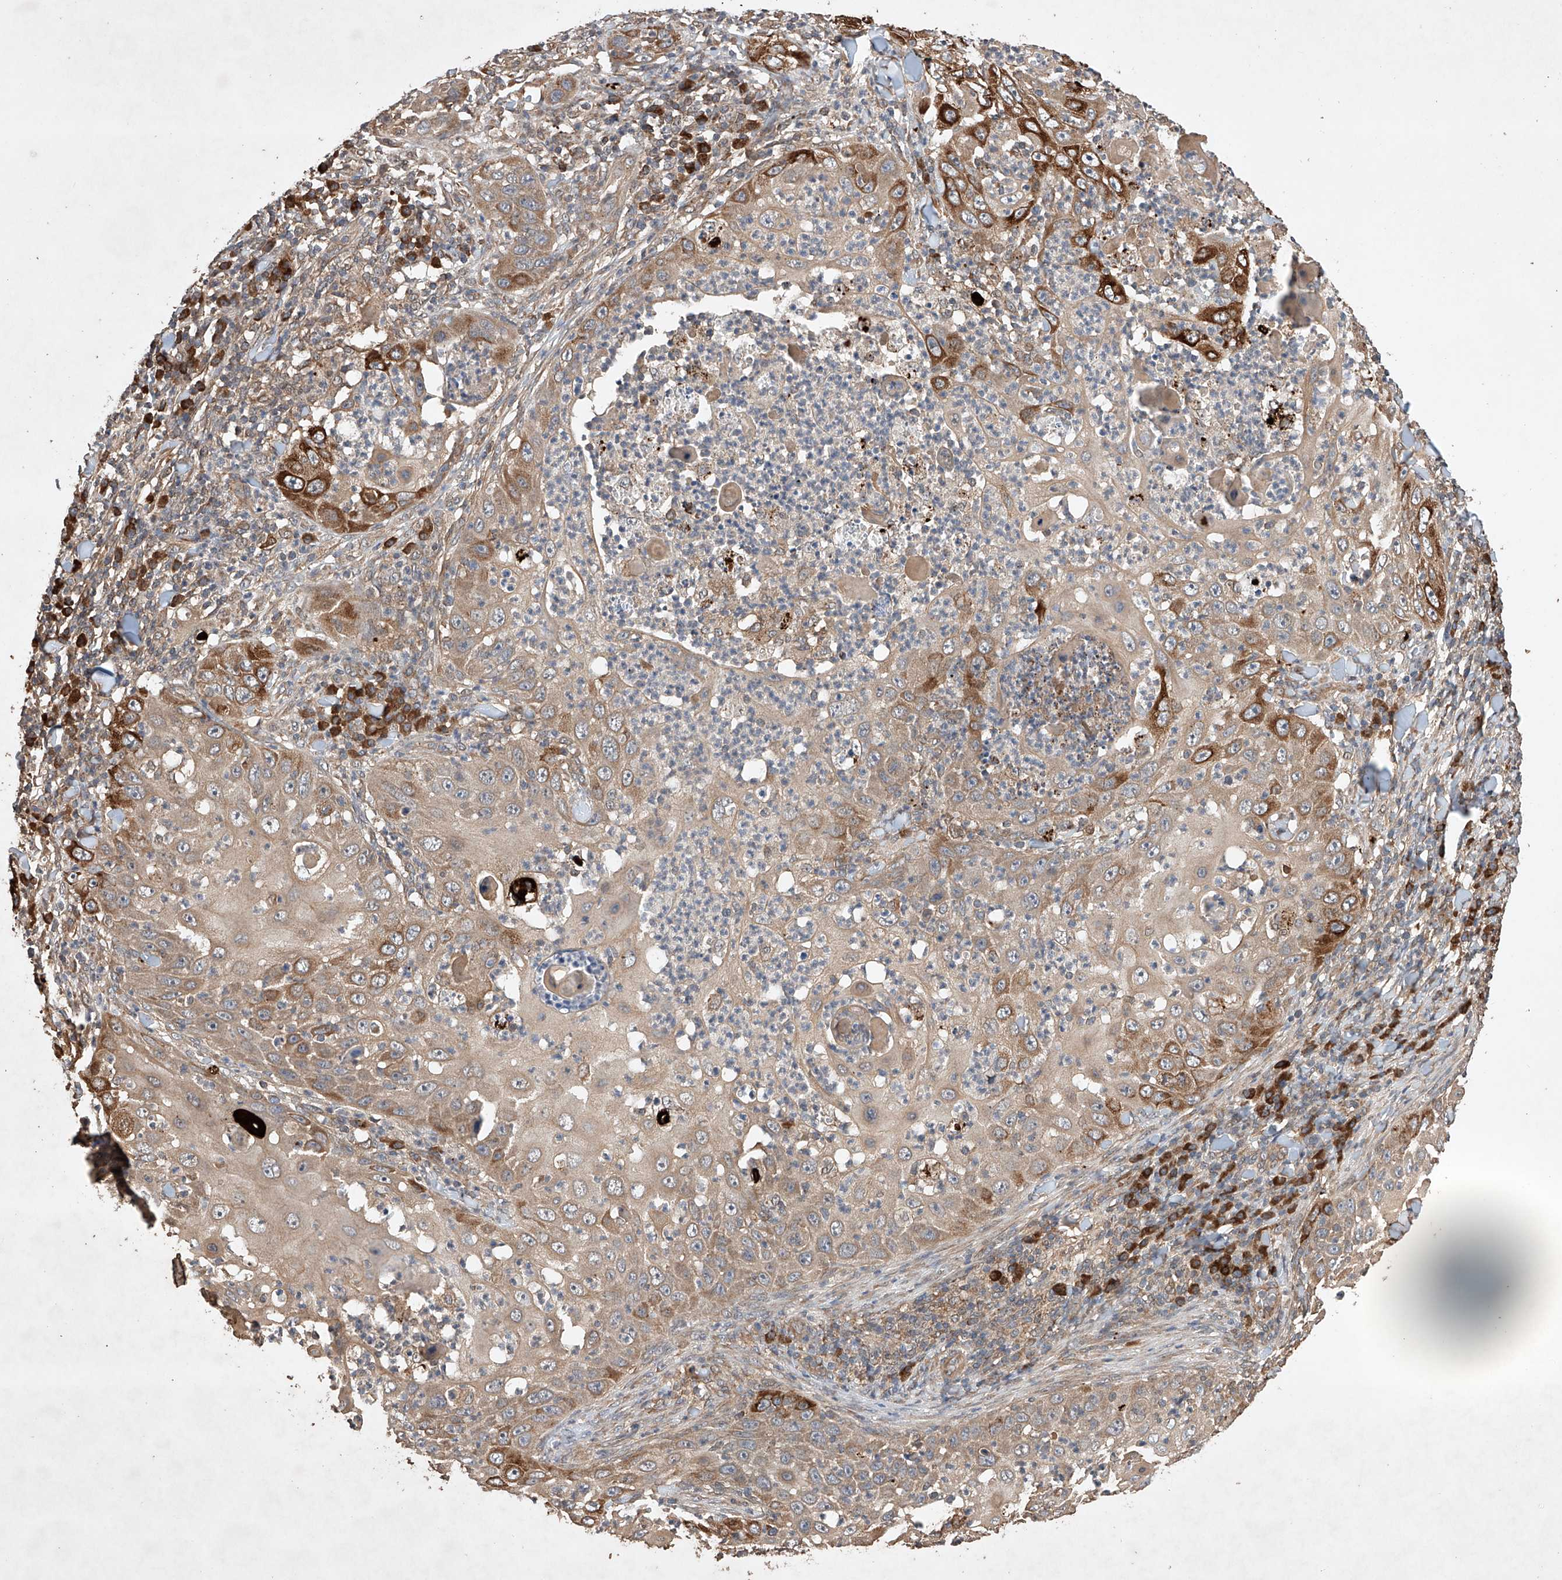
{"staining": {"intensity": "moderate", "quantity": ">75%", "location": "cytoplasmic/membranous"}, "tissue": "skin cancer", "cell_type": "Tumor cells", "image_type": "cancer", "snomed": [{"axis": "morphology", "description": "Squamous cell carcinoma, NOS"}, {"axis": "topography", "description": "Skin"}], "caption": "A medium amount of moderate cytoplasmic/membranous positivity is present in about >75% of tumor cells in skin squamous cell carcinoma tissue.", "gene": "LURAP1", "patient": {"sex": "female", "age": 44}}